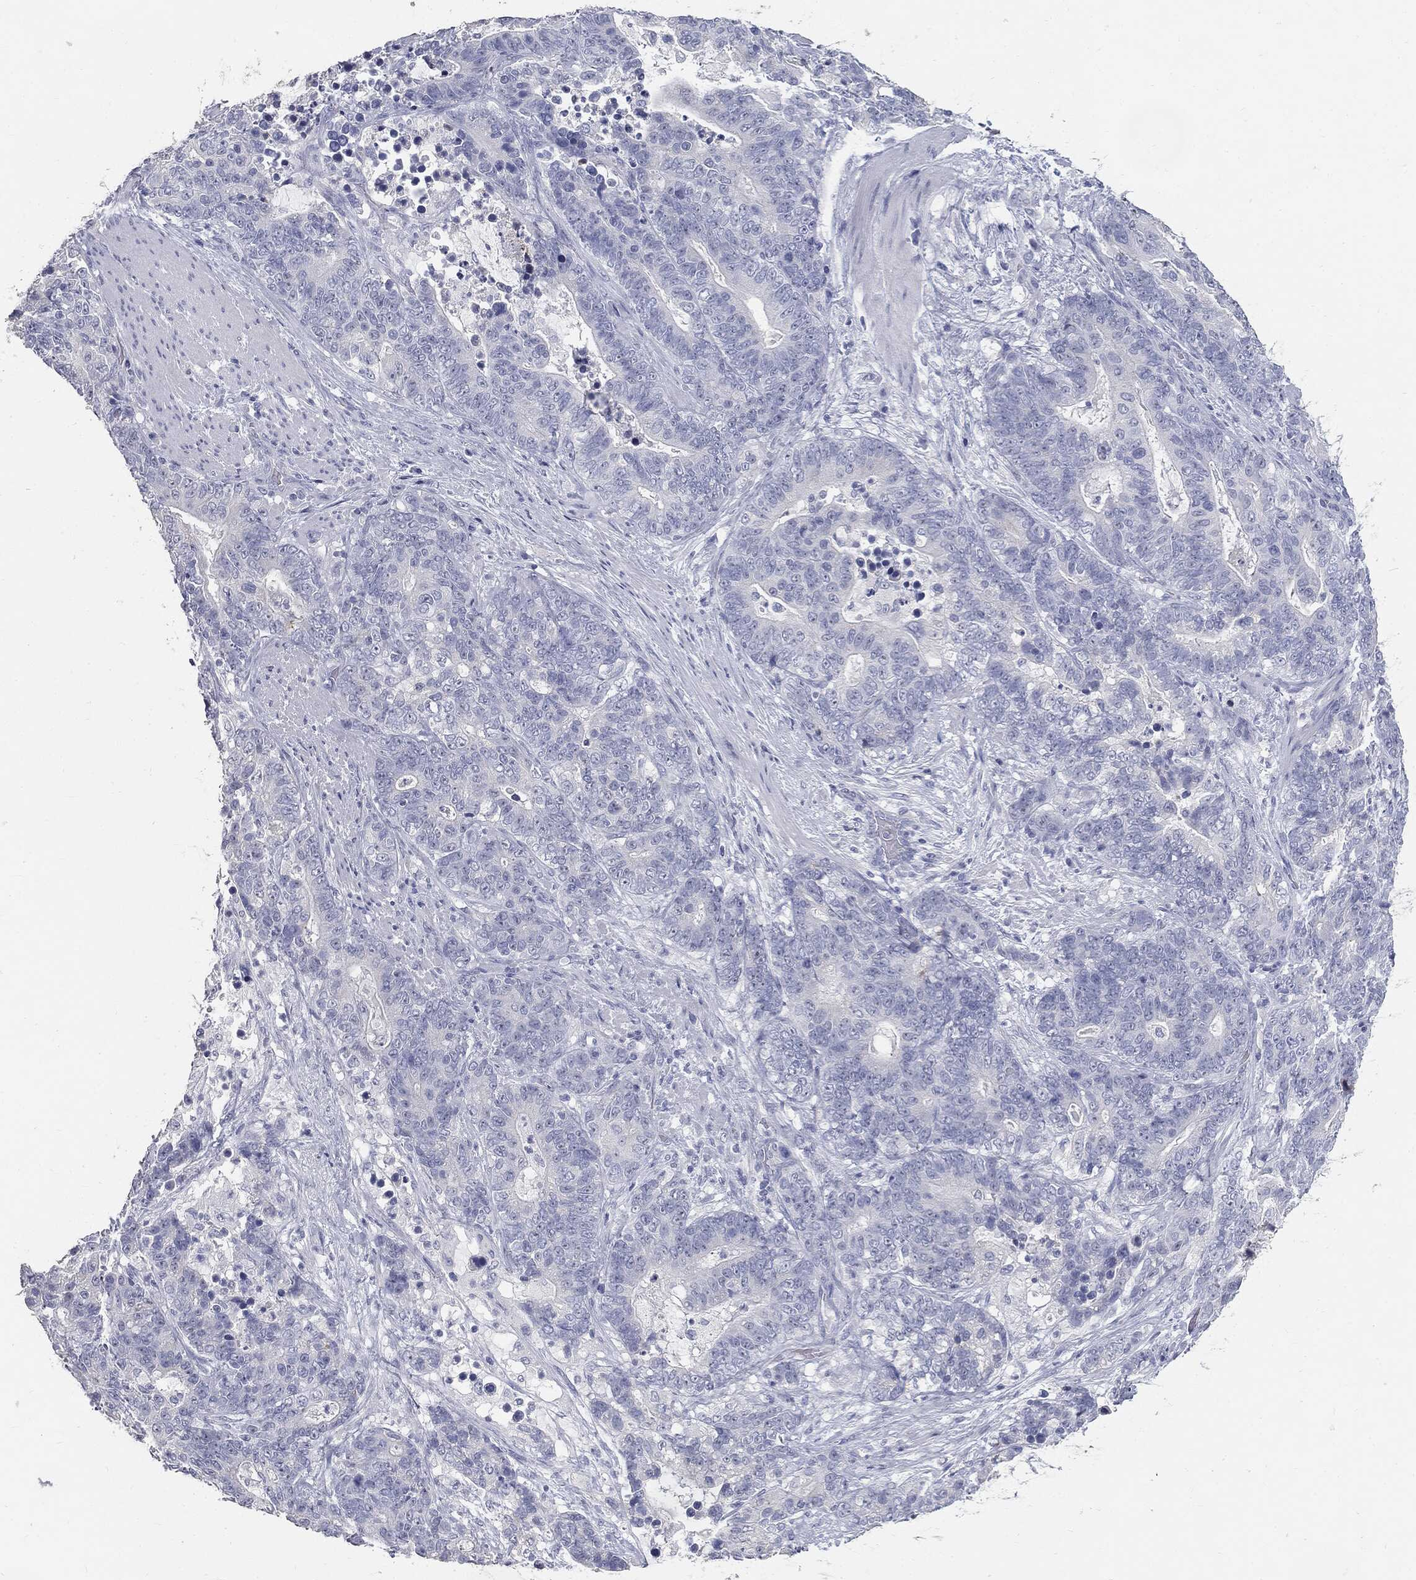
{"staining": {"intensity": "negative", "quantity": "none", "location": "none"}, "tissue": "stomach cancer", "cell_type": "Tumor cells", "image_type": "cancer", "snomed": [{"axis": "morphology", "description": "Normal tissue, NOS"}, {"axis": "morphology", "description": "Adenocarcinoma, NOS"}, {"axis": "topography", "description": "Stomach"}], "caption": "This histopathology image is of stomach cancer stained with immunohistochemistry (IHC) to label a protein in brown with the nuclei are counter-stained blue. There is no staining in tumor cells.", "gene": "CUZD1", "patient": {"sex": "female", "age": 64}}